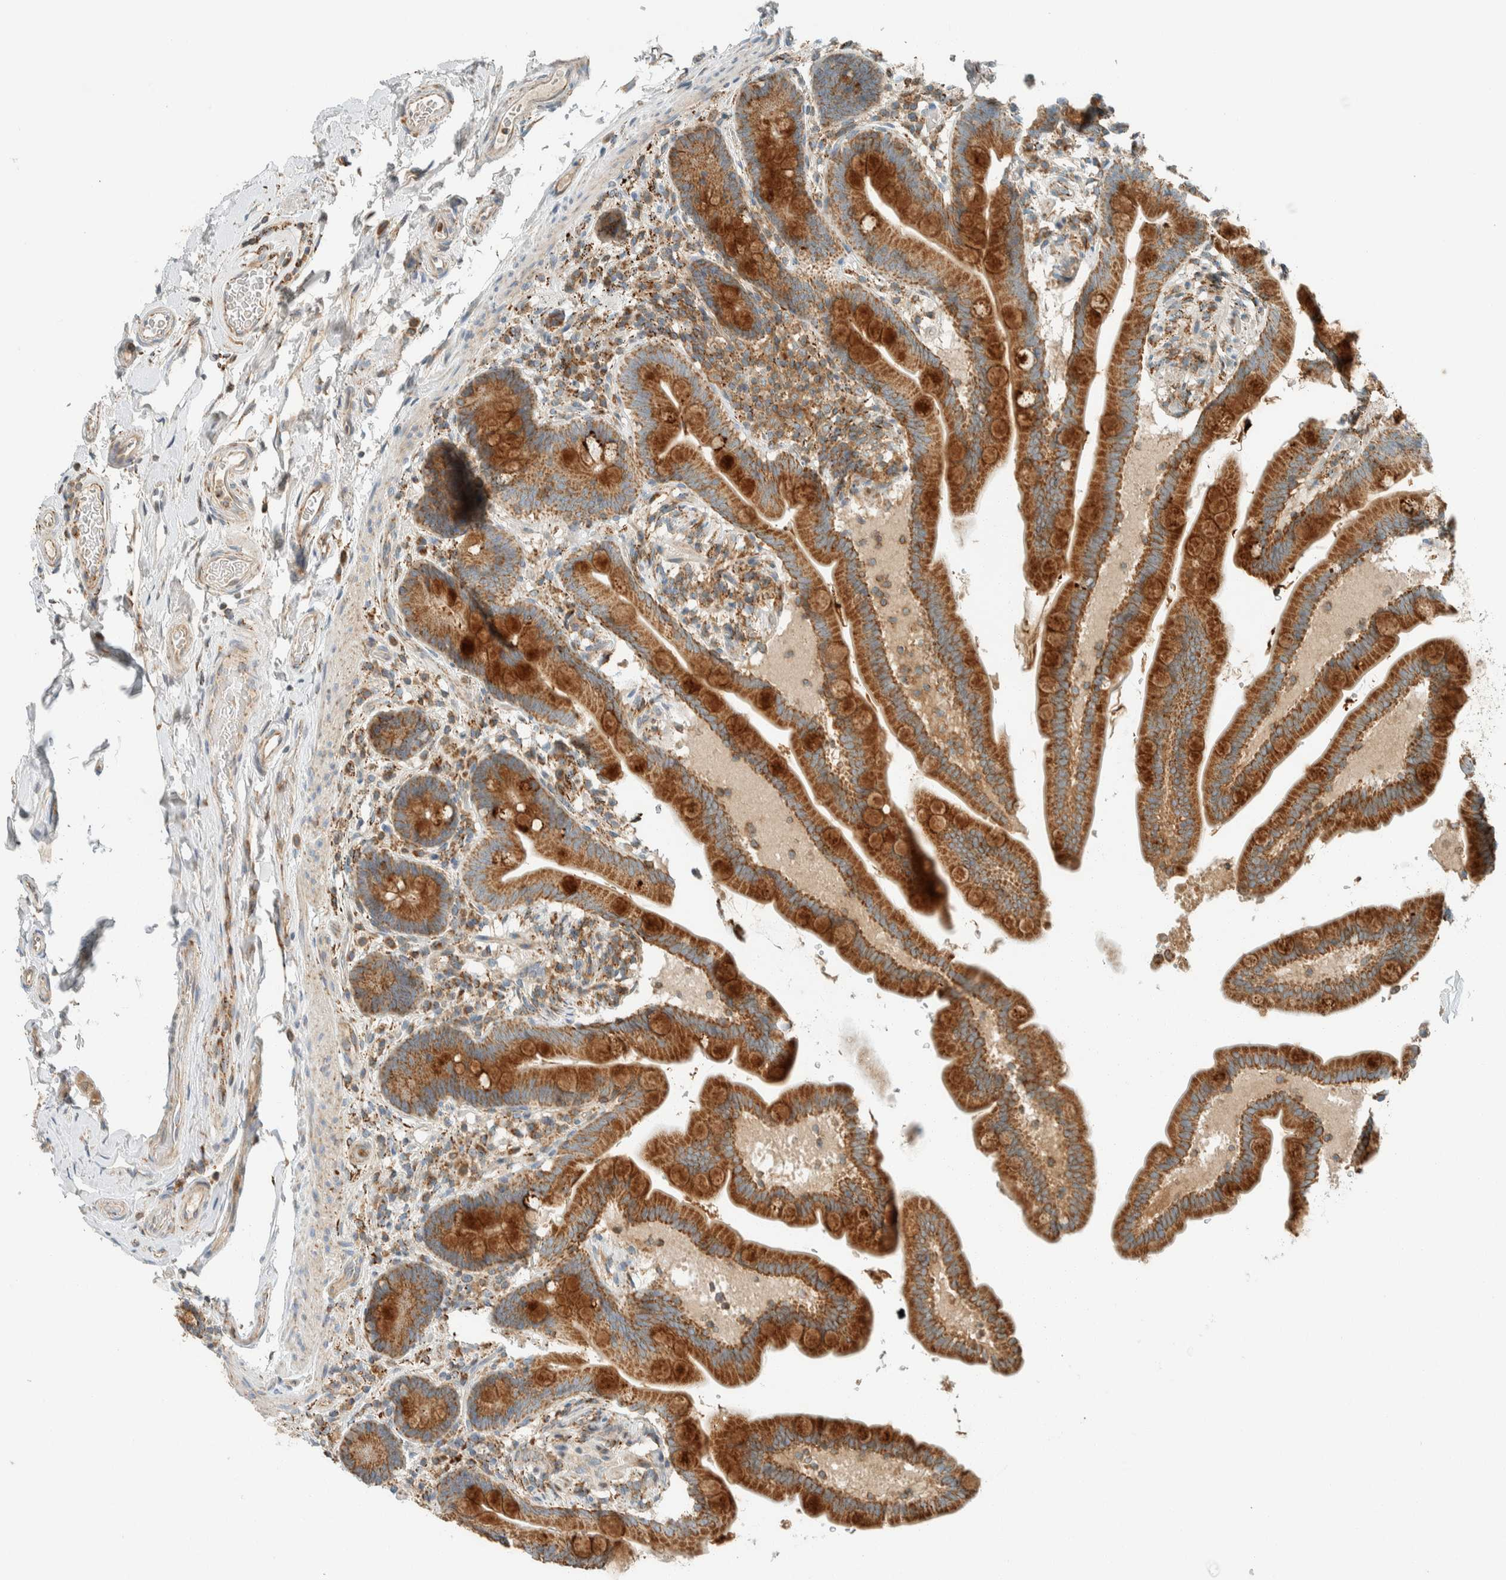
{"staining": {"intensity": "weak", "quantity": ">75%", "location": "cytoplasmic/membranous"}, "tissue": "colon", "cell_type": "Endothelial cells", "image_type": "normal", "snomed": [{"axis": "morphology", "description": "Normal tissue, NOS"}, {"axis": "topography", "description": "Smooth muscle"}, {"axis": "topography", "description": "Colon"}], "caption": "A brown stain shows weak cytoplasmic/membranous positivity of a protein in endothelial cells of normal human colon.", "gene": "SPAG5", "patient": {"sex": "male", "age": 73}}